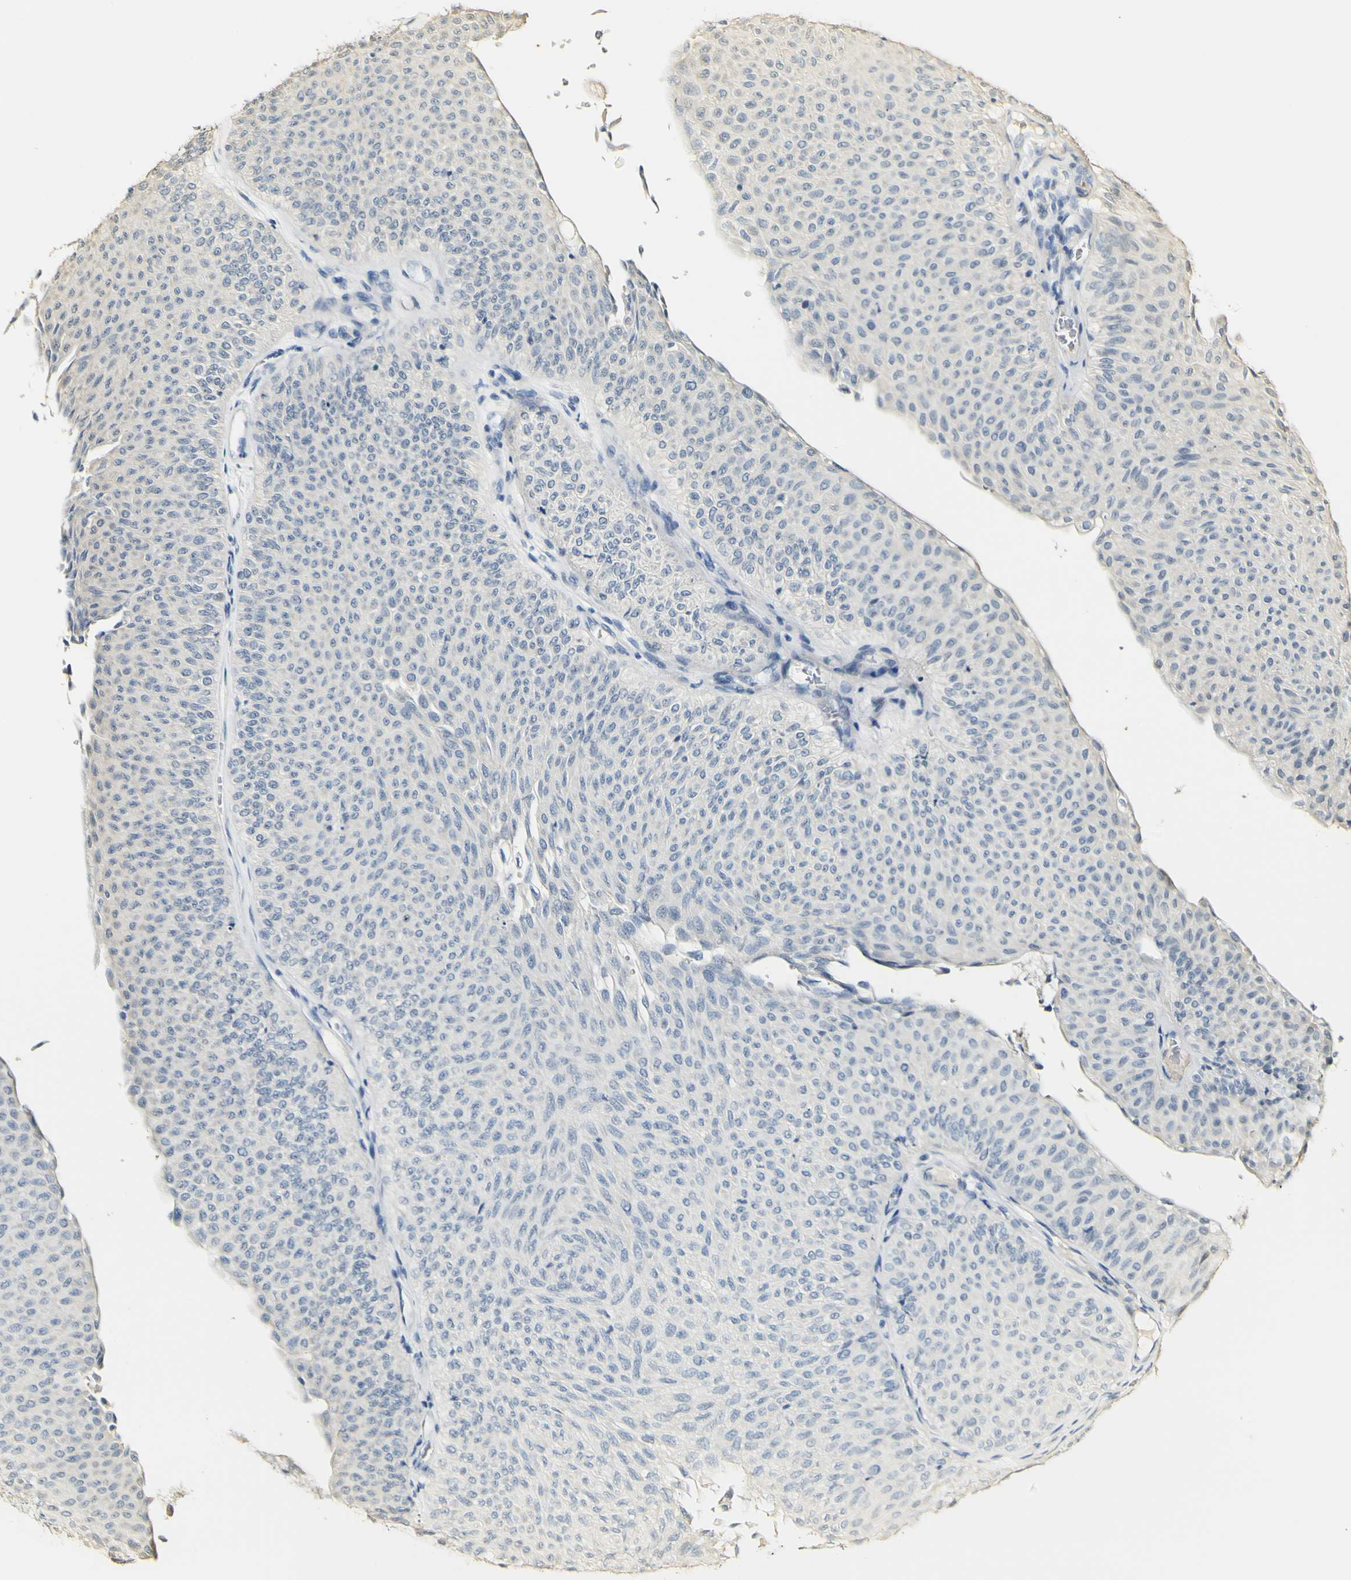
{"staining": {"intensity": "negative", "quantity": "none", "location": "none"}, "tissue": "urothelial cancer", "cell_type": "Tumor cells", "image_type": "cancer", "snomed": [{"axis": "morphology", "description": "Urothelial carcinoma, Low grade"}, {"axis": "topography", "description": "Urinary bladder"}], "caption": "High magnification brightfield microscopy of low-grade urothelial carcinoma stained with DAB (brown) and counterstained with hematoxylin (blue): tumor cells show no significant expression.", "gene": "FMO3", "patient": {"sex": "male", "age": 78}}